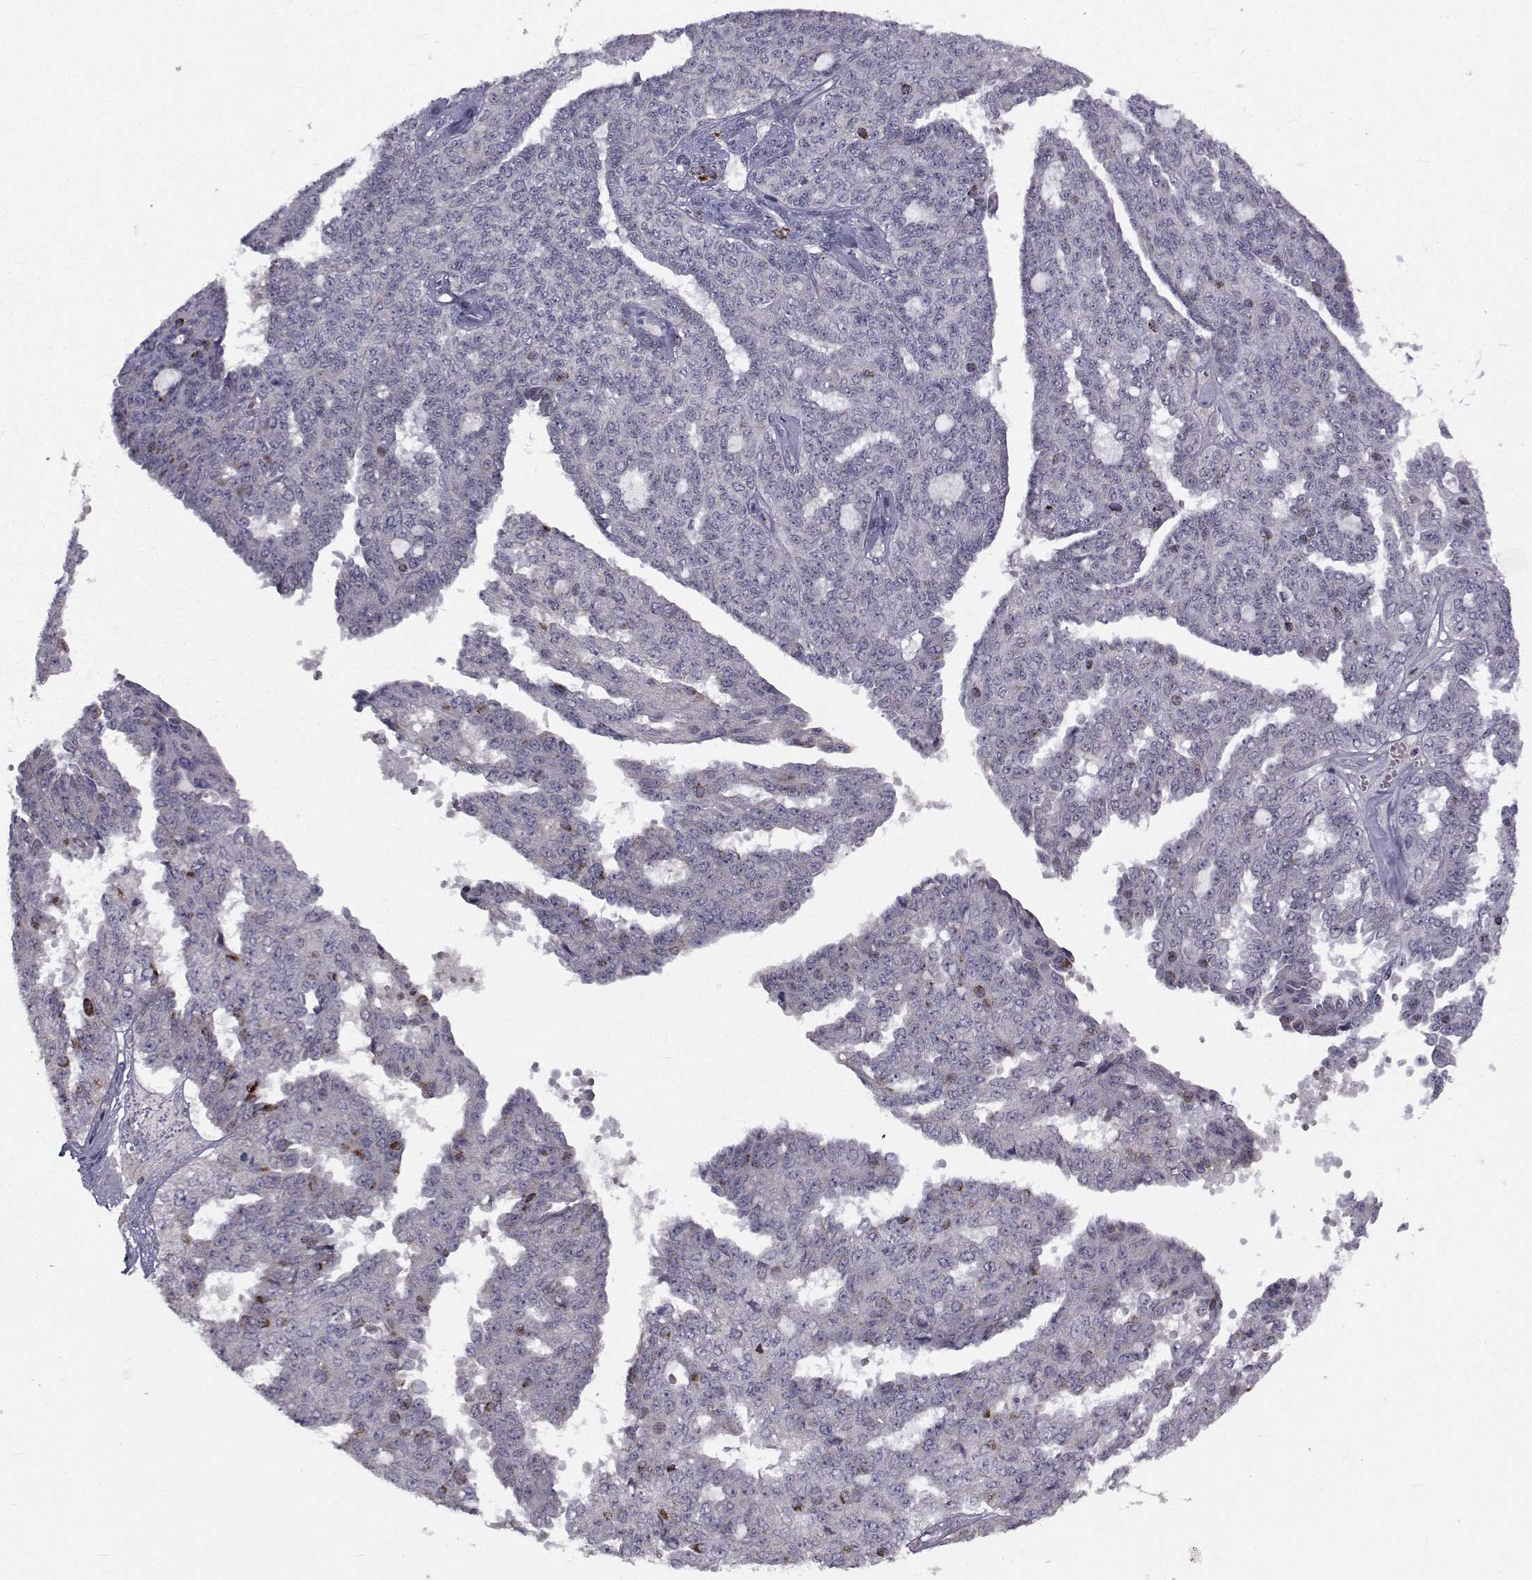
{"staining": {"intensity": "negative", "quantity": "none", "location": "none"}, "tissue": "ovarian cancer", "cell_type": "Tumor cells", "image_type": "cancer", "snomed": [{"axis": "morphology", "description": "Cystadenocarcinoma, serous, NOS"}, {"axis": "topography", "description": "Ovary"}], "caption": "Immunohistochemistry micrograph of ovarian serous cystadenocarcinoma stained for a protein (brown), which shows no positivity in tumor cells. (DAB (3,3'-diaminobenzidine) immunohistochemistry (IHC), high magnification).", "gene": "FDXR", "patient": {"sex": "female", "age": 71}}